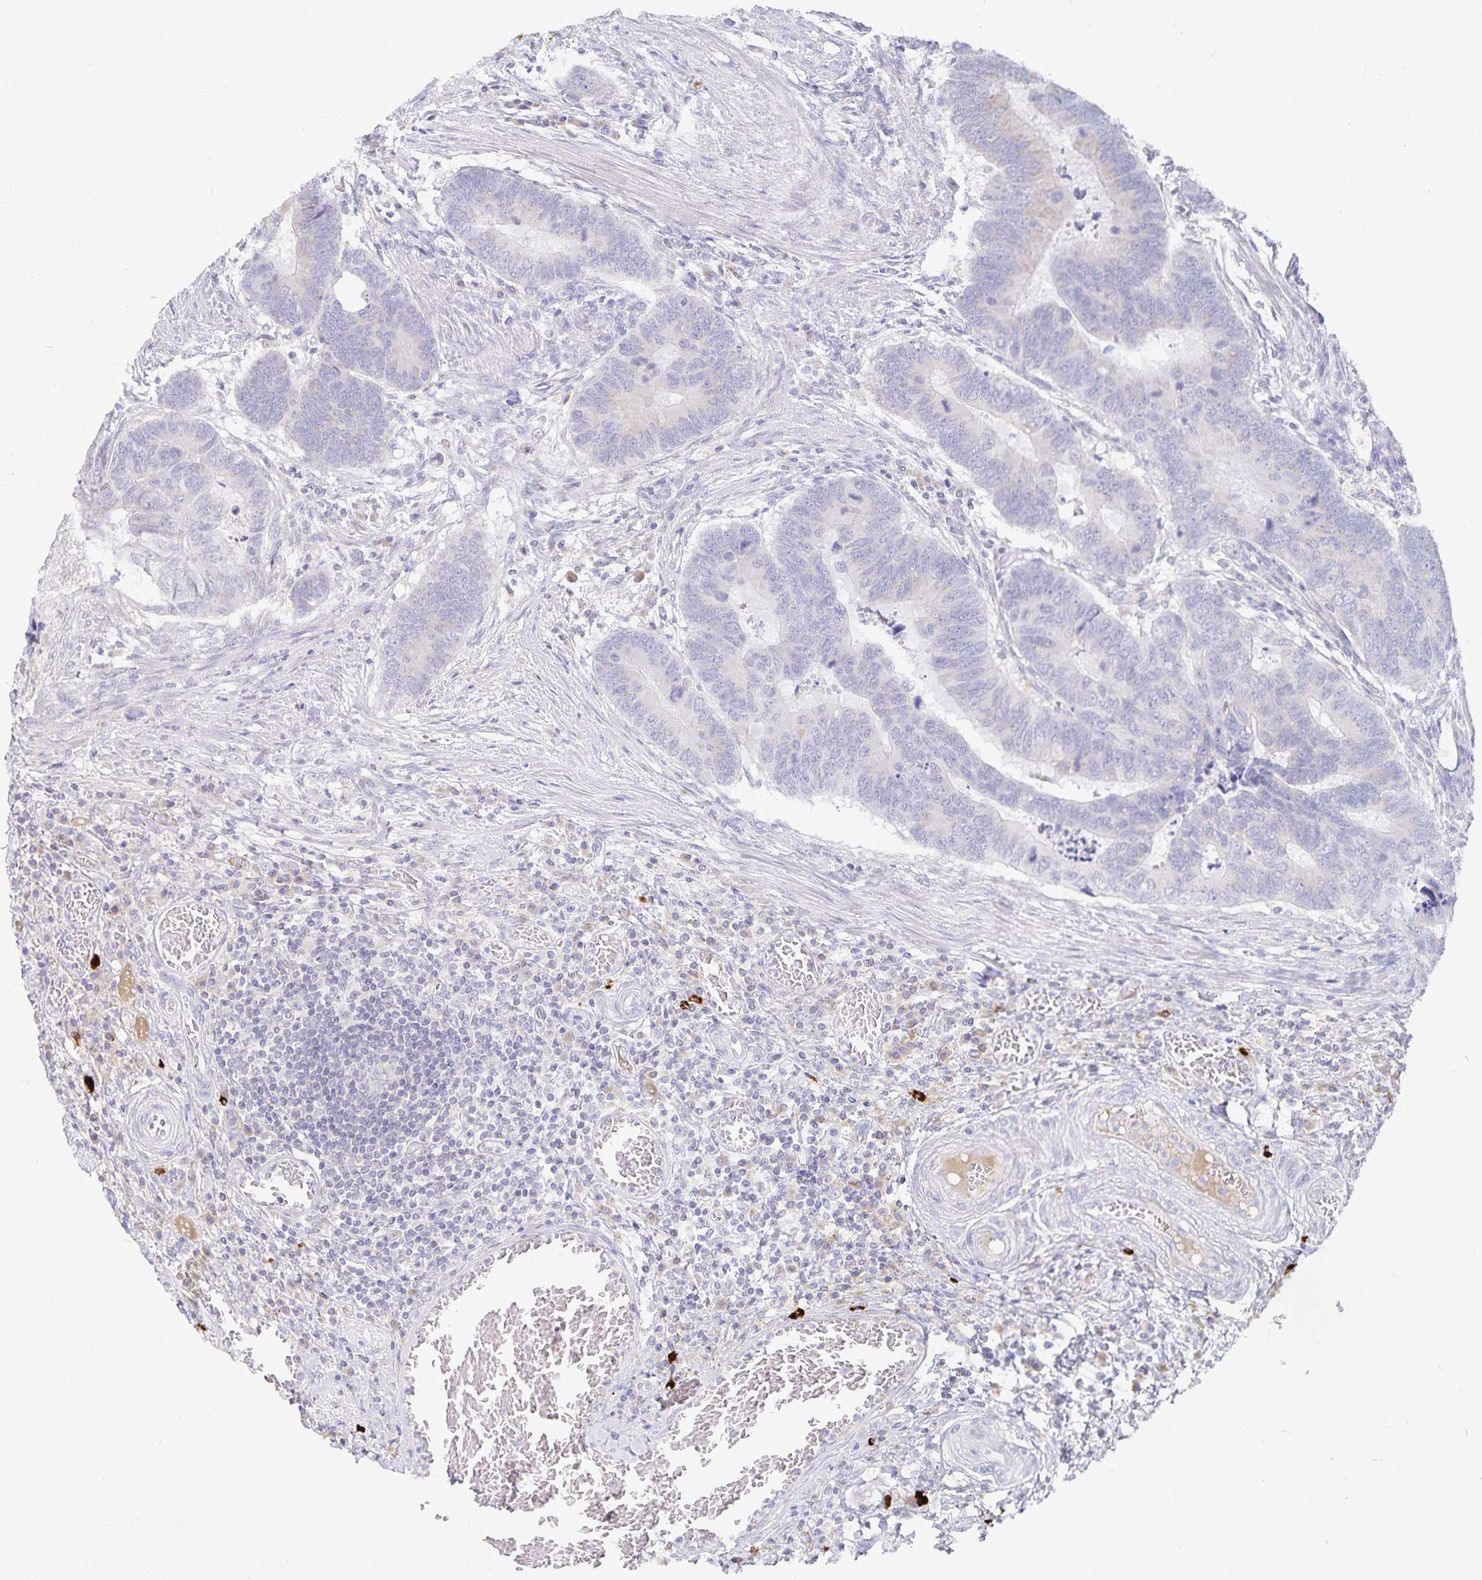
{"staining": {"intensity": "negative", "quantity": "none", "location": "none"}, "tissue": "colorectal cancer", "cell_type": "Tumor cells", "image_type": "cancer", "snomed": [{"axis": "morphology", "description": "Adenocarcinoma, NOS"}, {"axis": "topography", "description": "Colon"}], "caption": "This is a image of immunohistochemistry staining of colorectal adenocarcinoma, which shows no staining in tumor cells.", "gene": "PKHD1", "patient": {"sex": "male", "age": 62}}